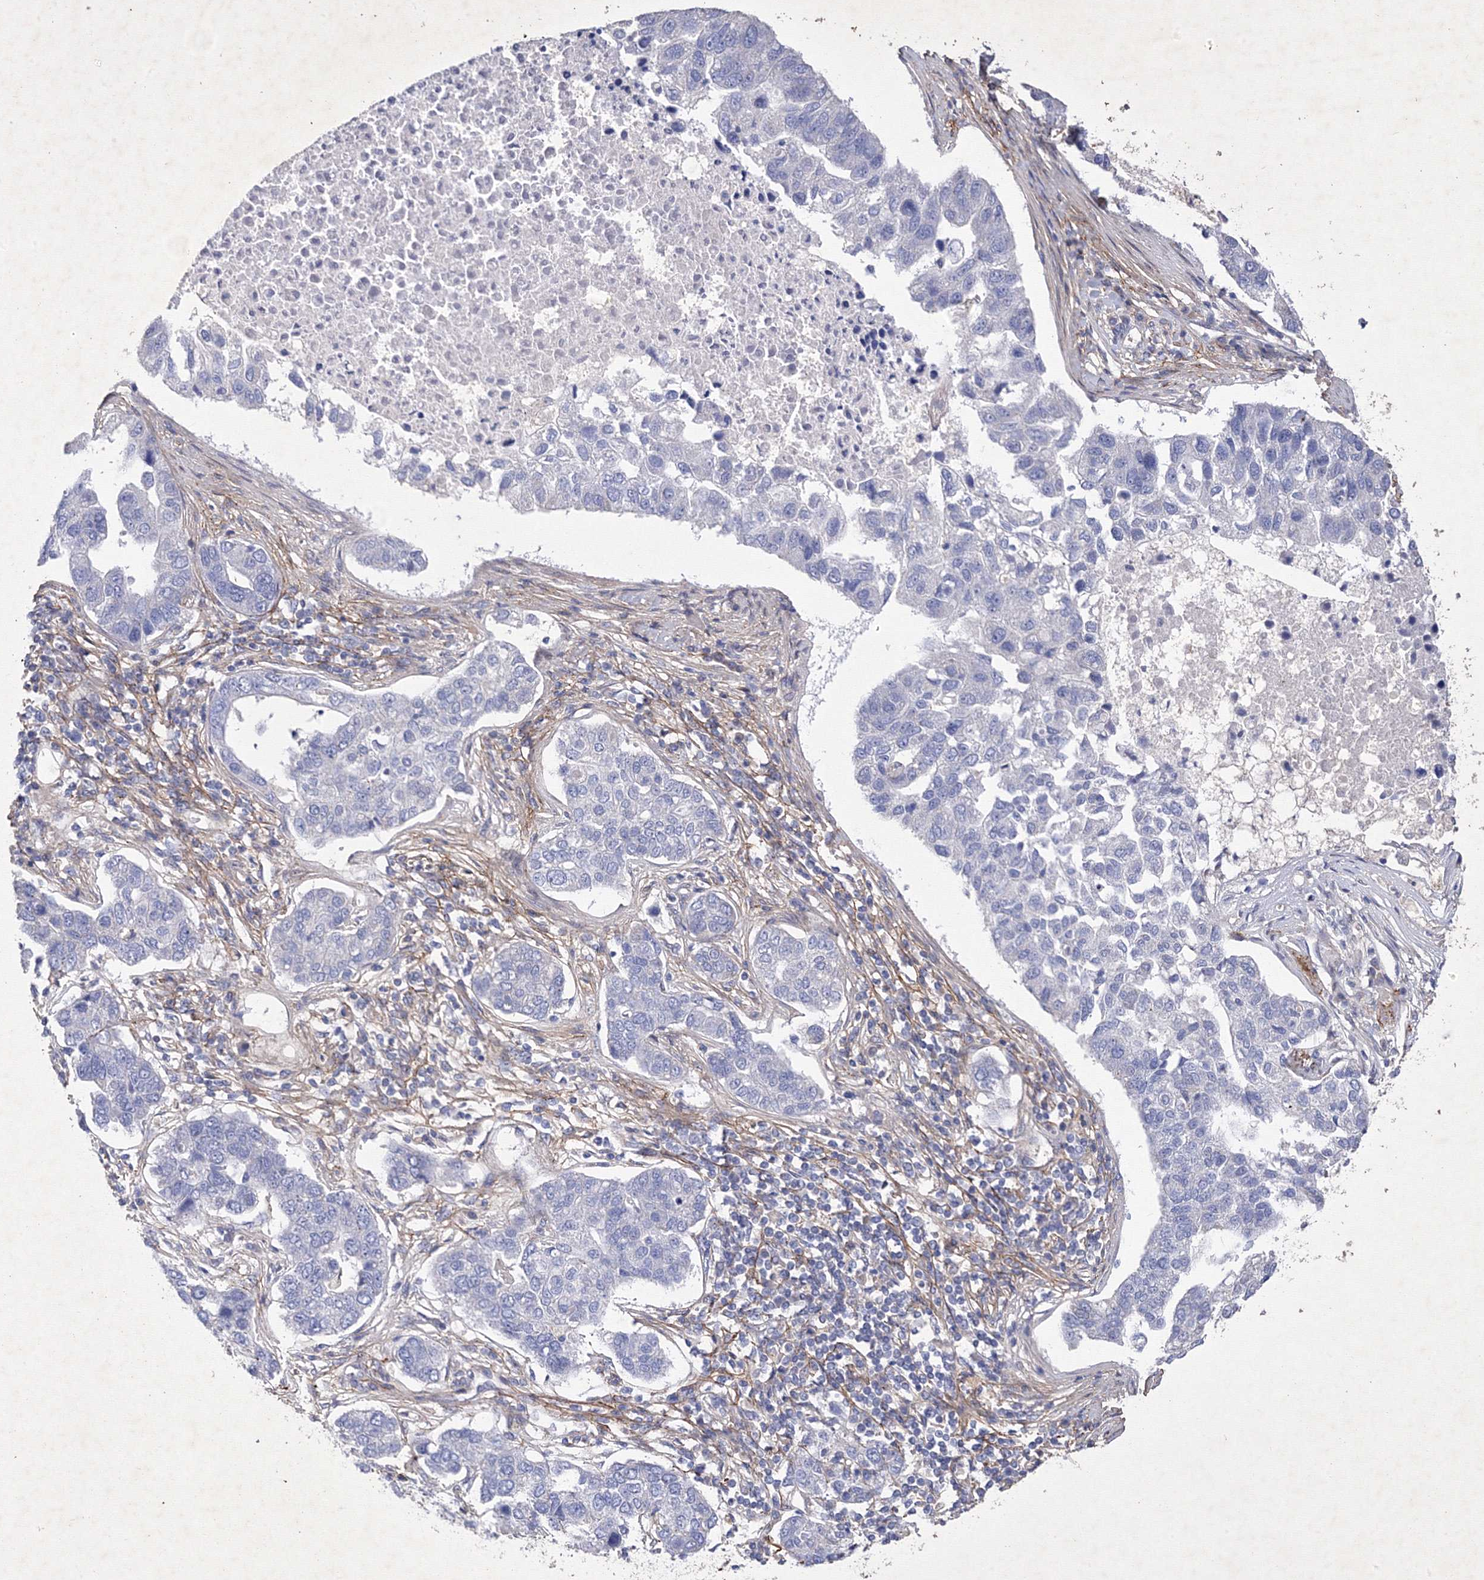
{"staining": {"intensity": "negative", "quantity": "none", "location": "none"}, "tissue": "pancreatic cancer", "cell_type": "Tumor cells", "image_type": "cancer", "snomed": [{"axis": "morphology", "description": "Adenocarcinoma, NOS"}, {"axis": "topography", "description": "Pancreas"}], "caption": "This image is of pancreatic cancer (adenocarcinoma) stained with IHC to label a protein in brown with the nuclei are counter-stained blue. There is no positivity in tumor cells. (Brightfield microscopy of DAB immunohistochemistry at high magnification).", "gene": "SNX18", "patient": {"sex": "female", "age": 61}}